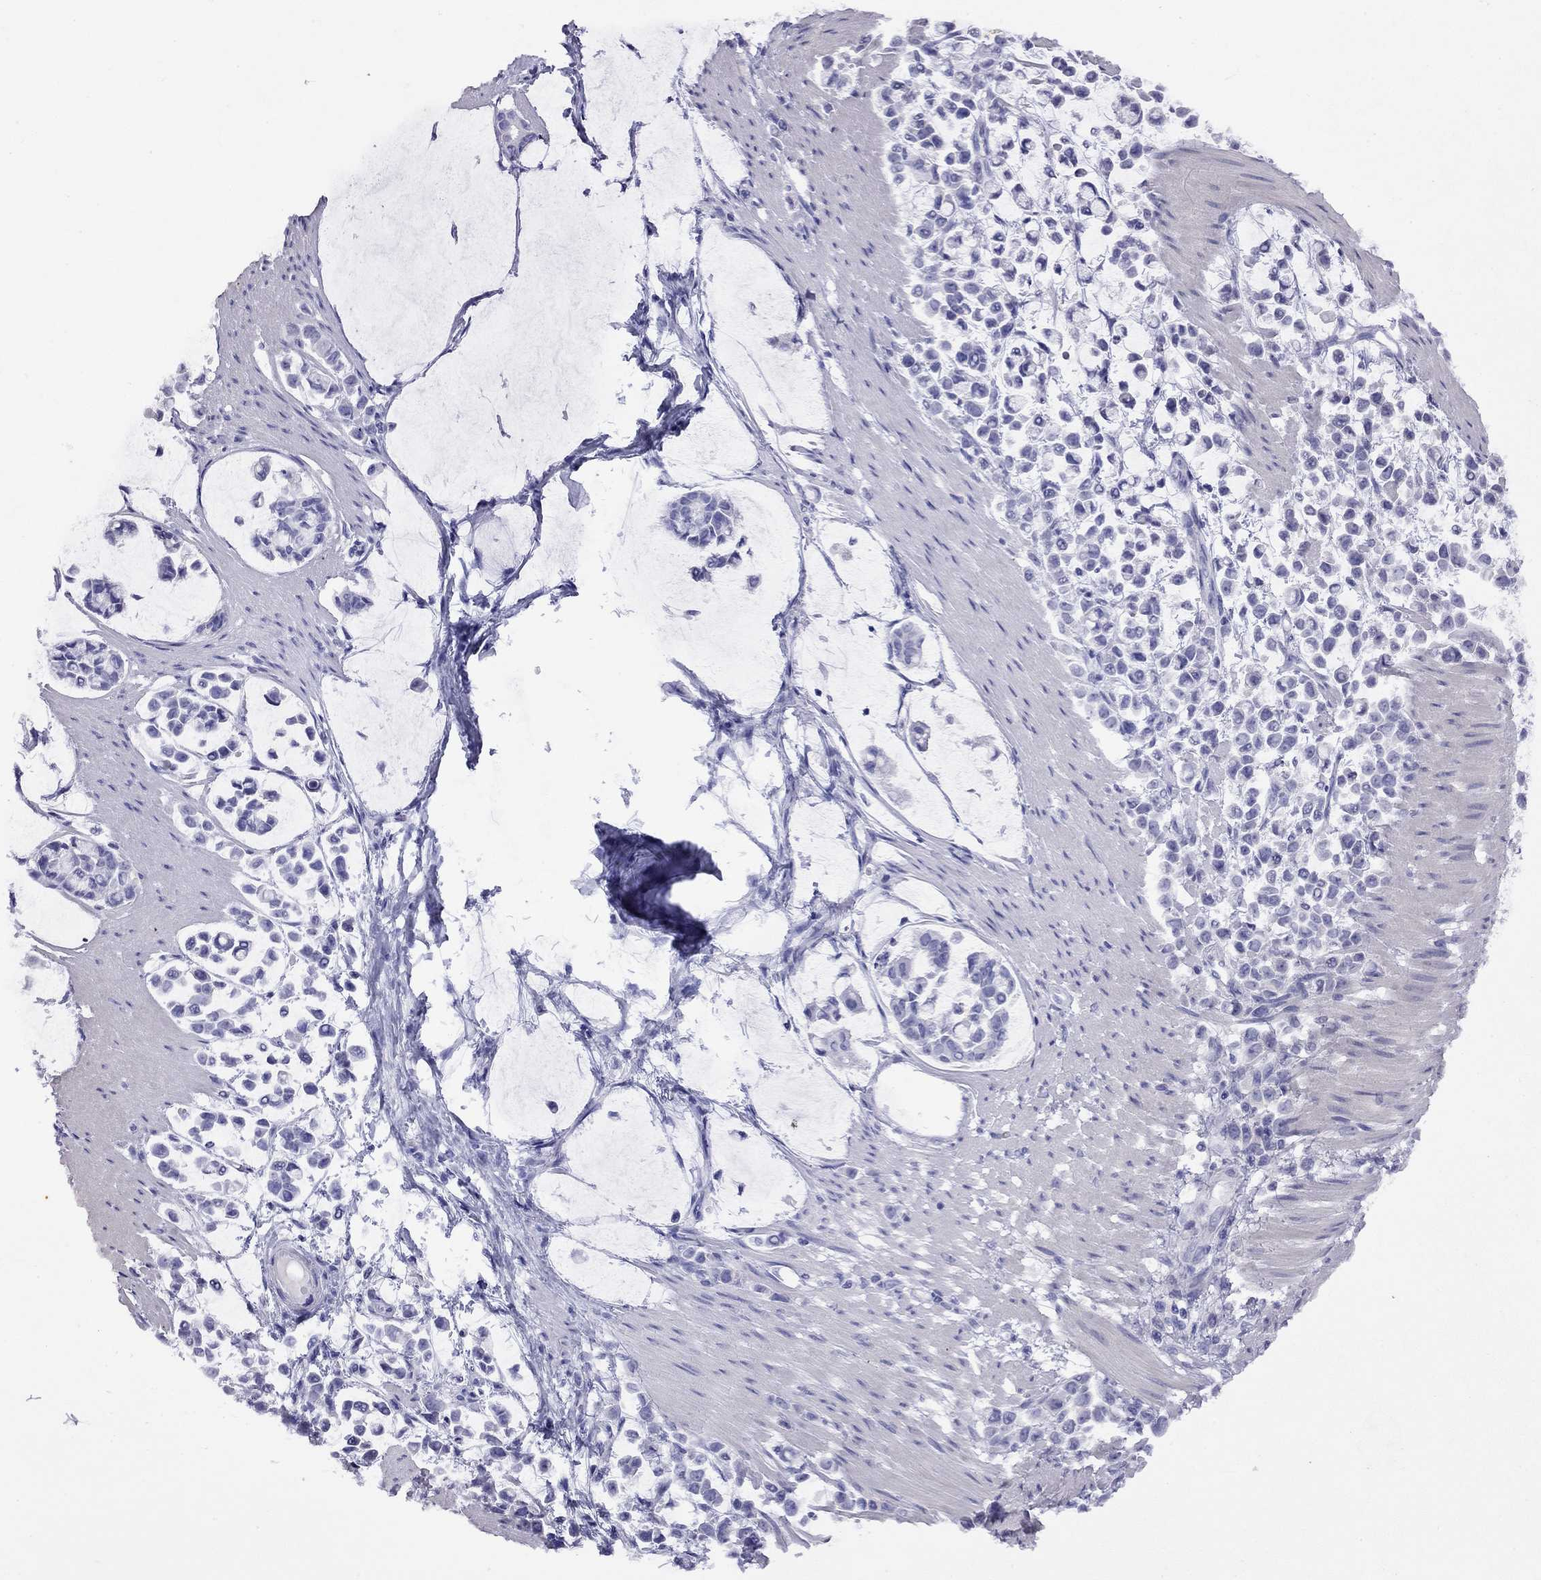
{"staining": {"intensity": "negative", "quantity": "none", "location": "none"}, "tissue": "stomach cancer", "cell_type": "Tumor cells", "image_type": "cancer", "snomed": [{"axis": "morphology", "description": "Adenocarcinoma, NOS"}, {"axis": "topography", "description": "Stomach"}], "caption": "A micrograph of stomach cancer (adenocarcinoma) stained for a protein displays no brown staining in tumor cells.", "gene": "GNAT3", "patient": {"sex": "male", "age": 82}}